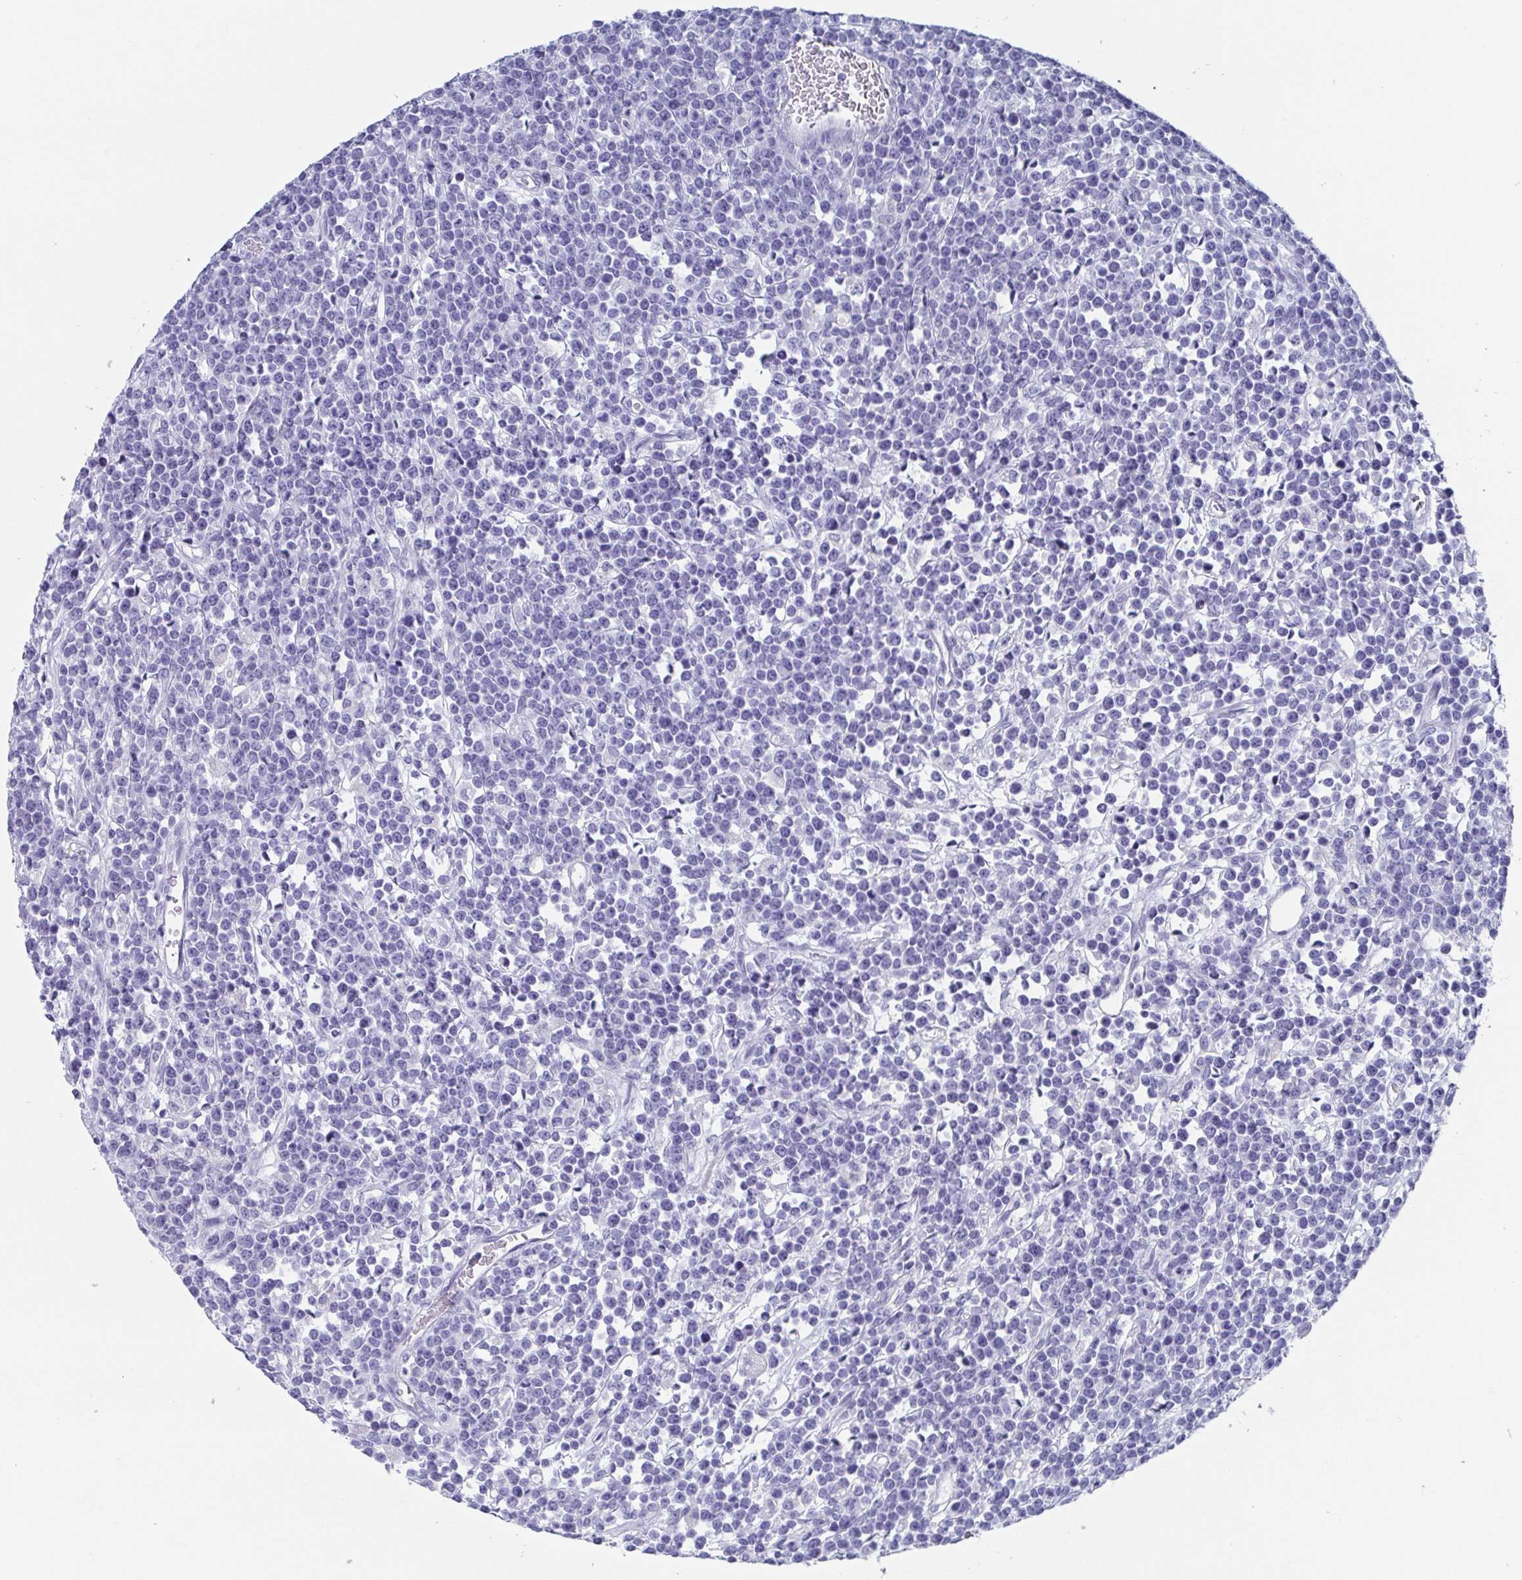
{"staining": {"intensity": "negative", "quantity": "none", "location": "none"}, "tissue": "lymphoma", "cell_type": "Tumor cells", "image_type": "cancer", "snomed": [{"axis": "morphology", "description": "Malignant lymphoma, non-Hodgkin's type, High grade"}, {"axis": "topography", "description": "Ovary"}], "caption": "Protein analysis of lymphoma reveals no significant staining in tumor cells.", "gene": "SCGN", "patient": {"sex": "female", "age": 56}}